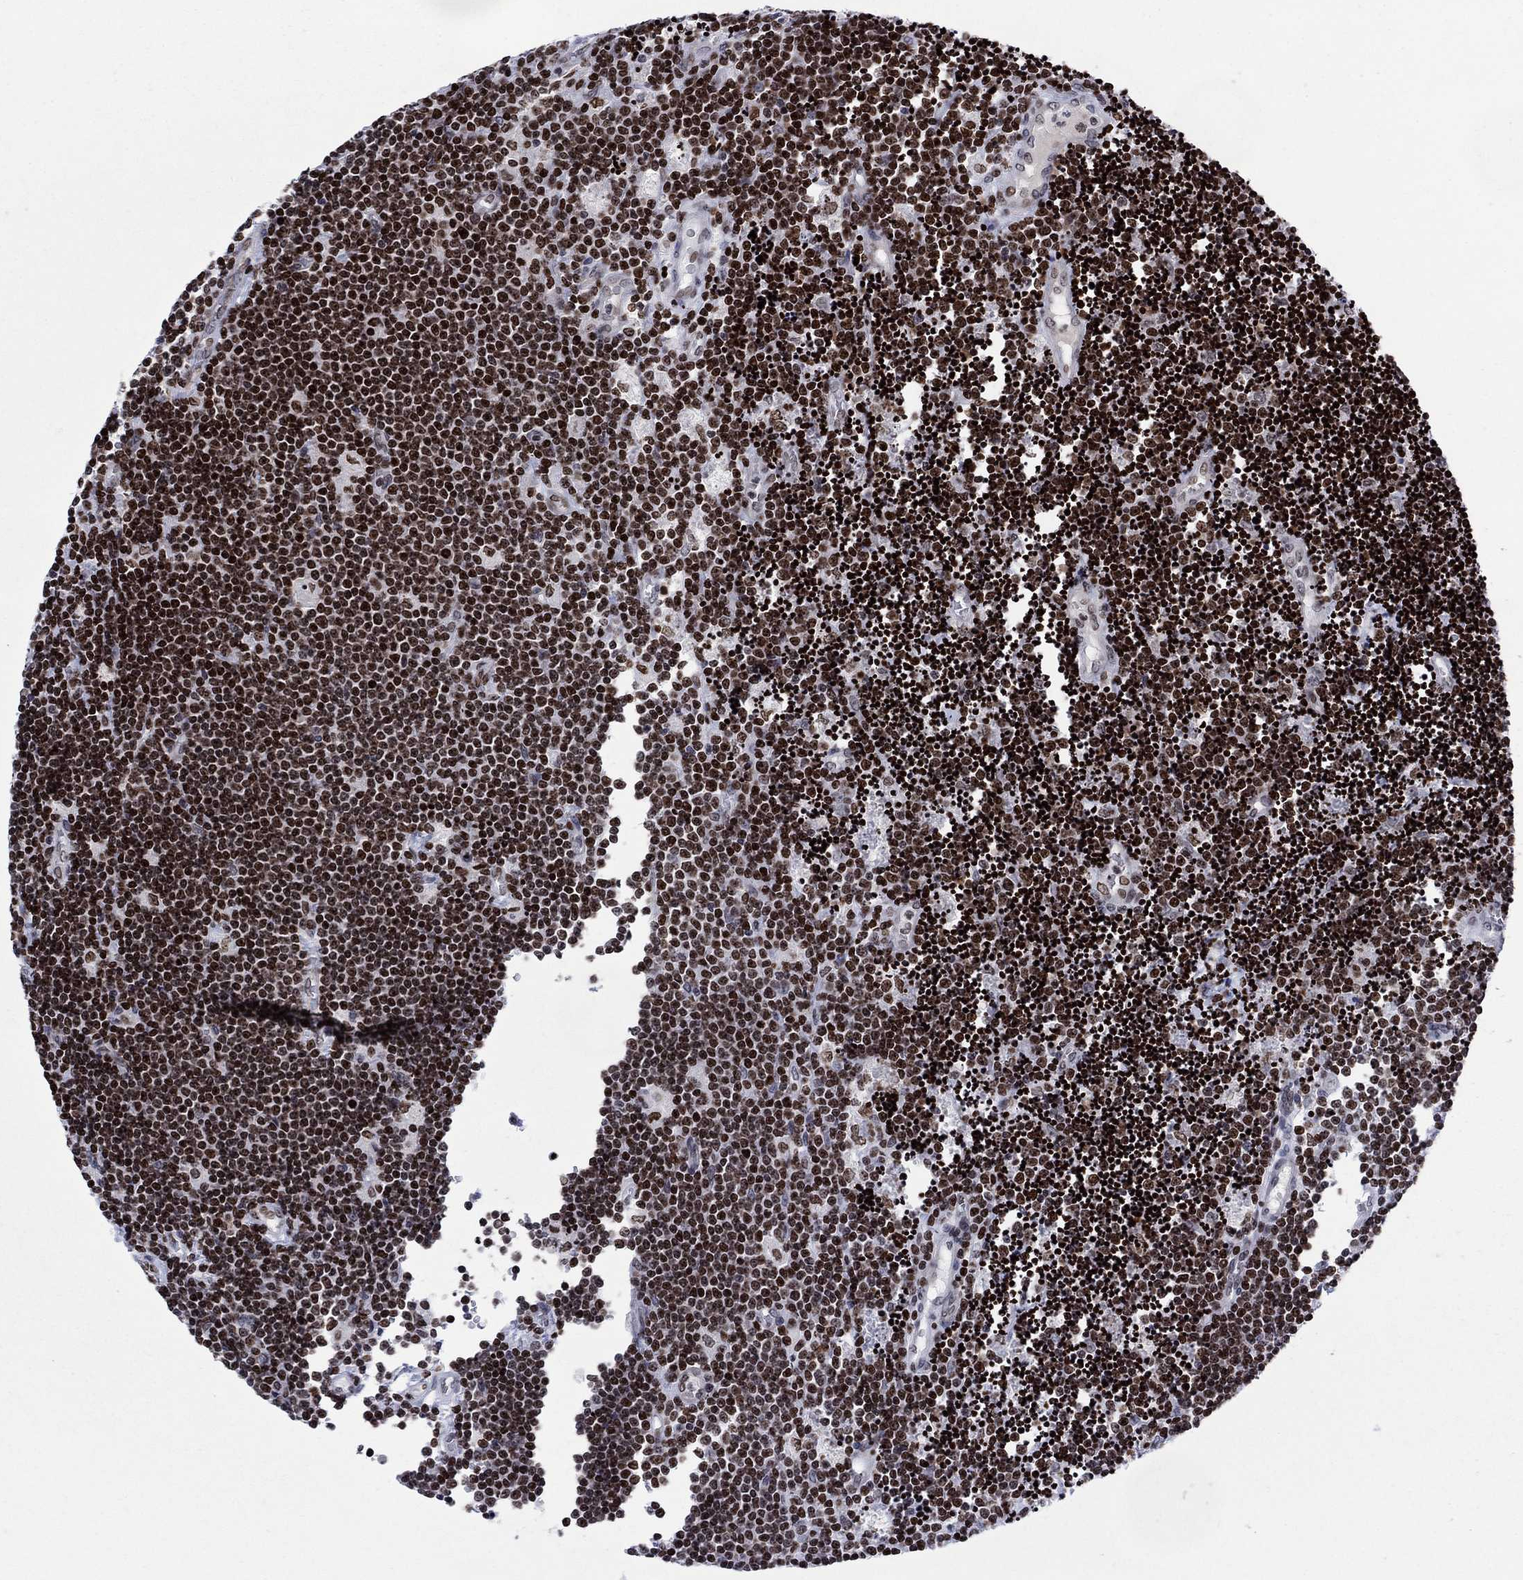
{"staining": {"intensity": "strong", "quantity": "25%-75%", "location": "nuclear"}, "tissue": "lymphoma", "cell_type": "Tumor cells", "image_type": "cancer", "snomed": [{"axis": "morphology", "description": "Malignant lymphoma, non-Hodgkin's type, Low grade"}, {"axis": "topography", "description": "Brain"}], "caption": "IHC (DAB (3,3'-diaminobenzidine)) staining of human lymphoma shows strong nuclear protein positivity in approximately 25%-75% of tumor cells.", "gene": "HMGA1", "patient": {"sex": "female", "age": 66}}